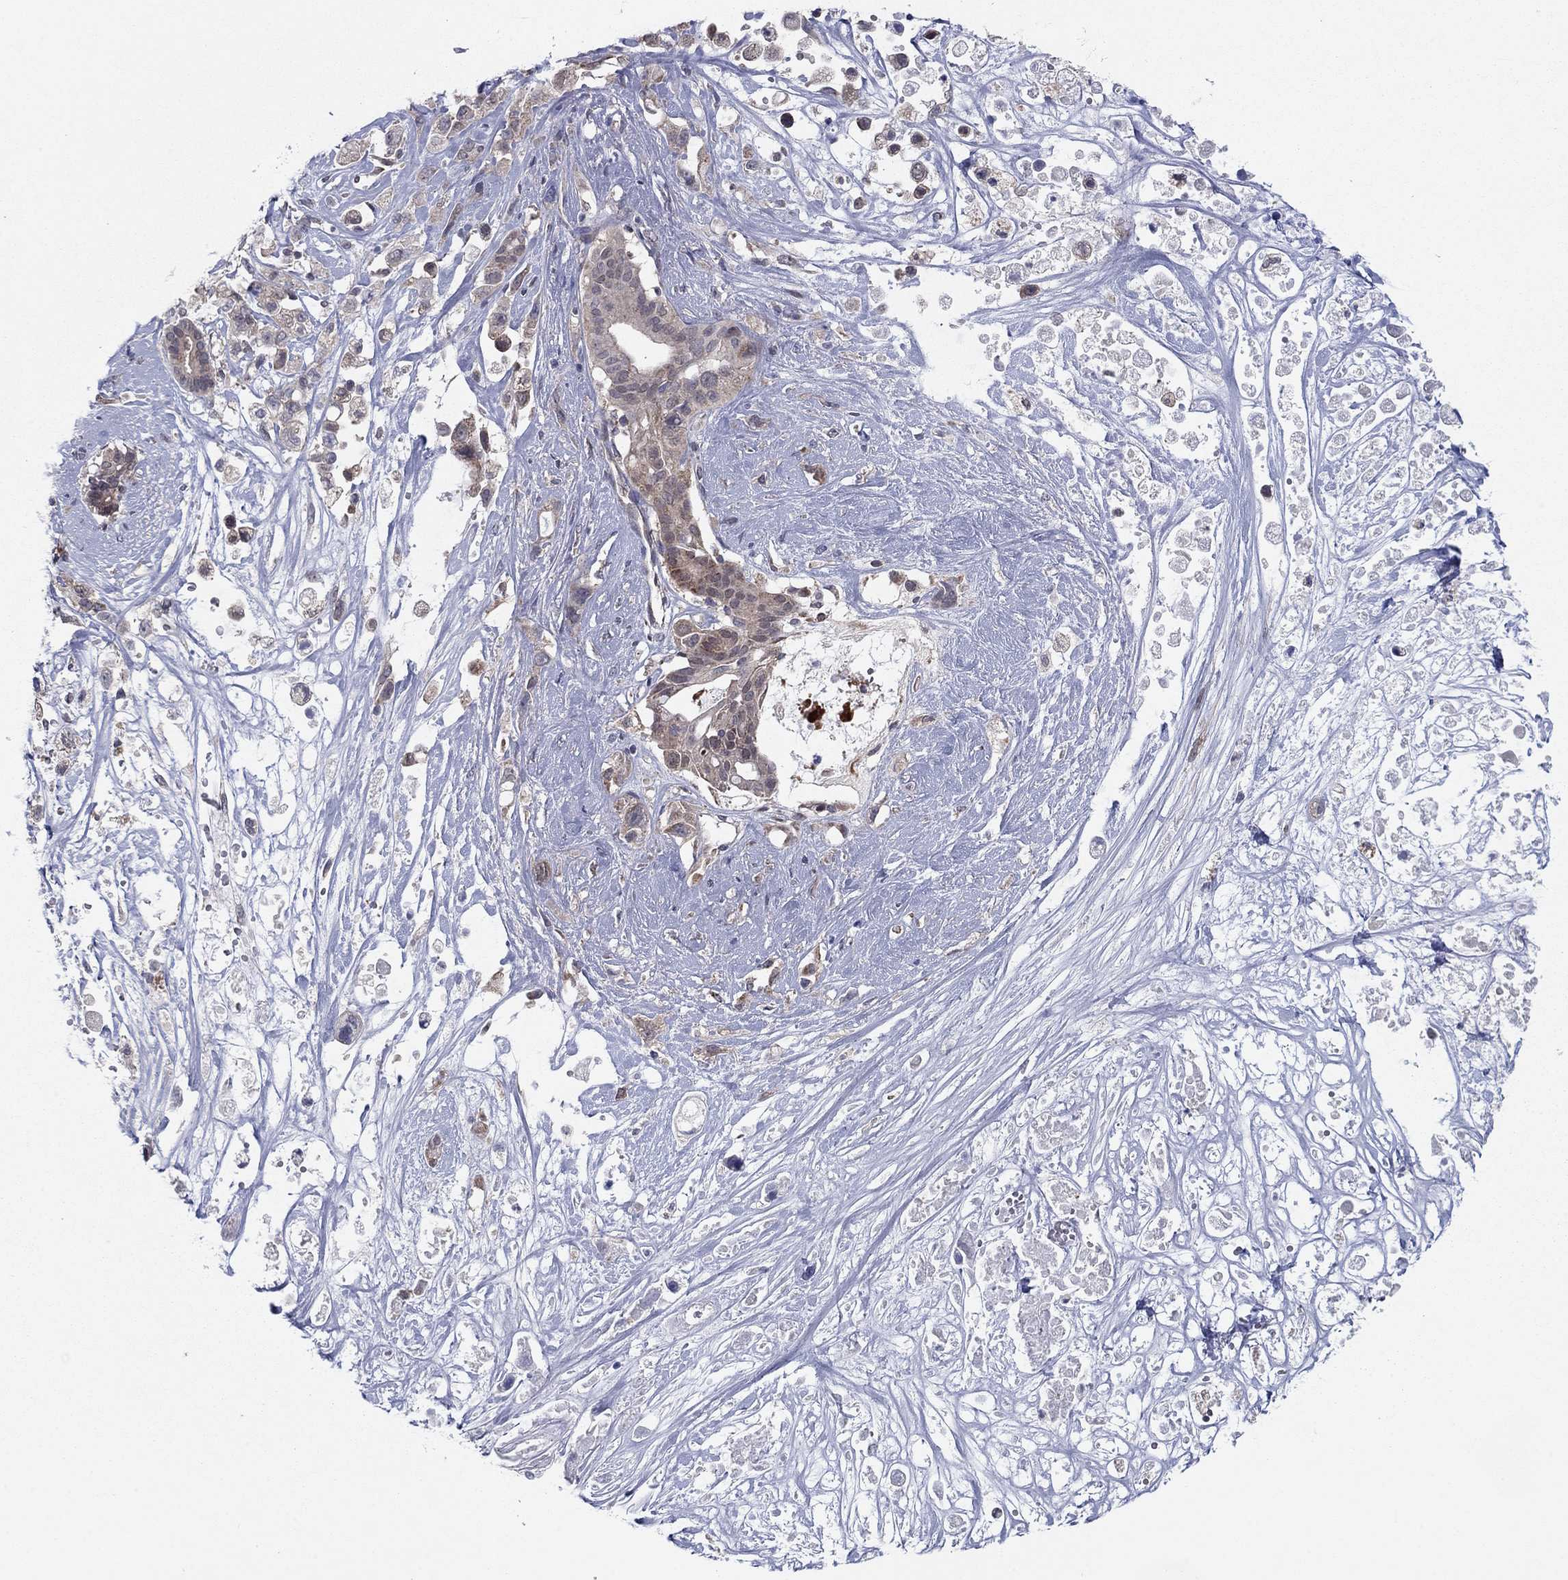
{"staining": {"intensity": "strong", "quantity": "<25%", "location": "cytoplasmic/membranous,nuclear"}, "tissue": "pancreatic cancer", "cell_type": "Tumor cells", "image_type": "cancer", "snomed": [{"axis": "morphology", "description": "Adenocarcinoma, NOS"}, {"axis": "topography", "description": "Pancreas"}], "caption": "DAB (3,3'-diaminobenzidine) immunohistochemical staining of human pancreatic adenocarcinoma demonstrates strong cytoplasmic/membranous and nuclear protein staining in approximately <25% of tumor cells.", "gene": "GRHPR", "patient": {"sex": "male", "age": 44}}